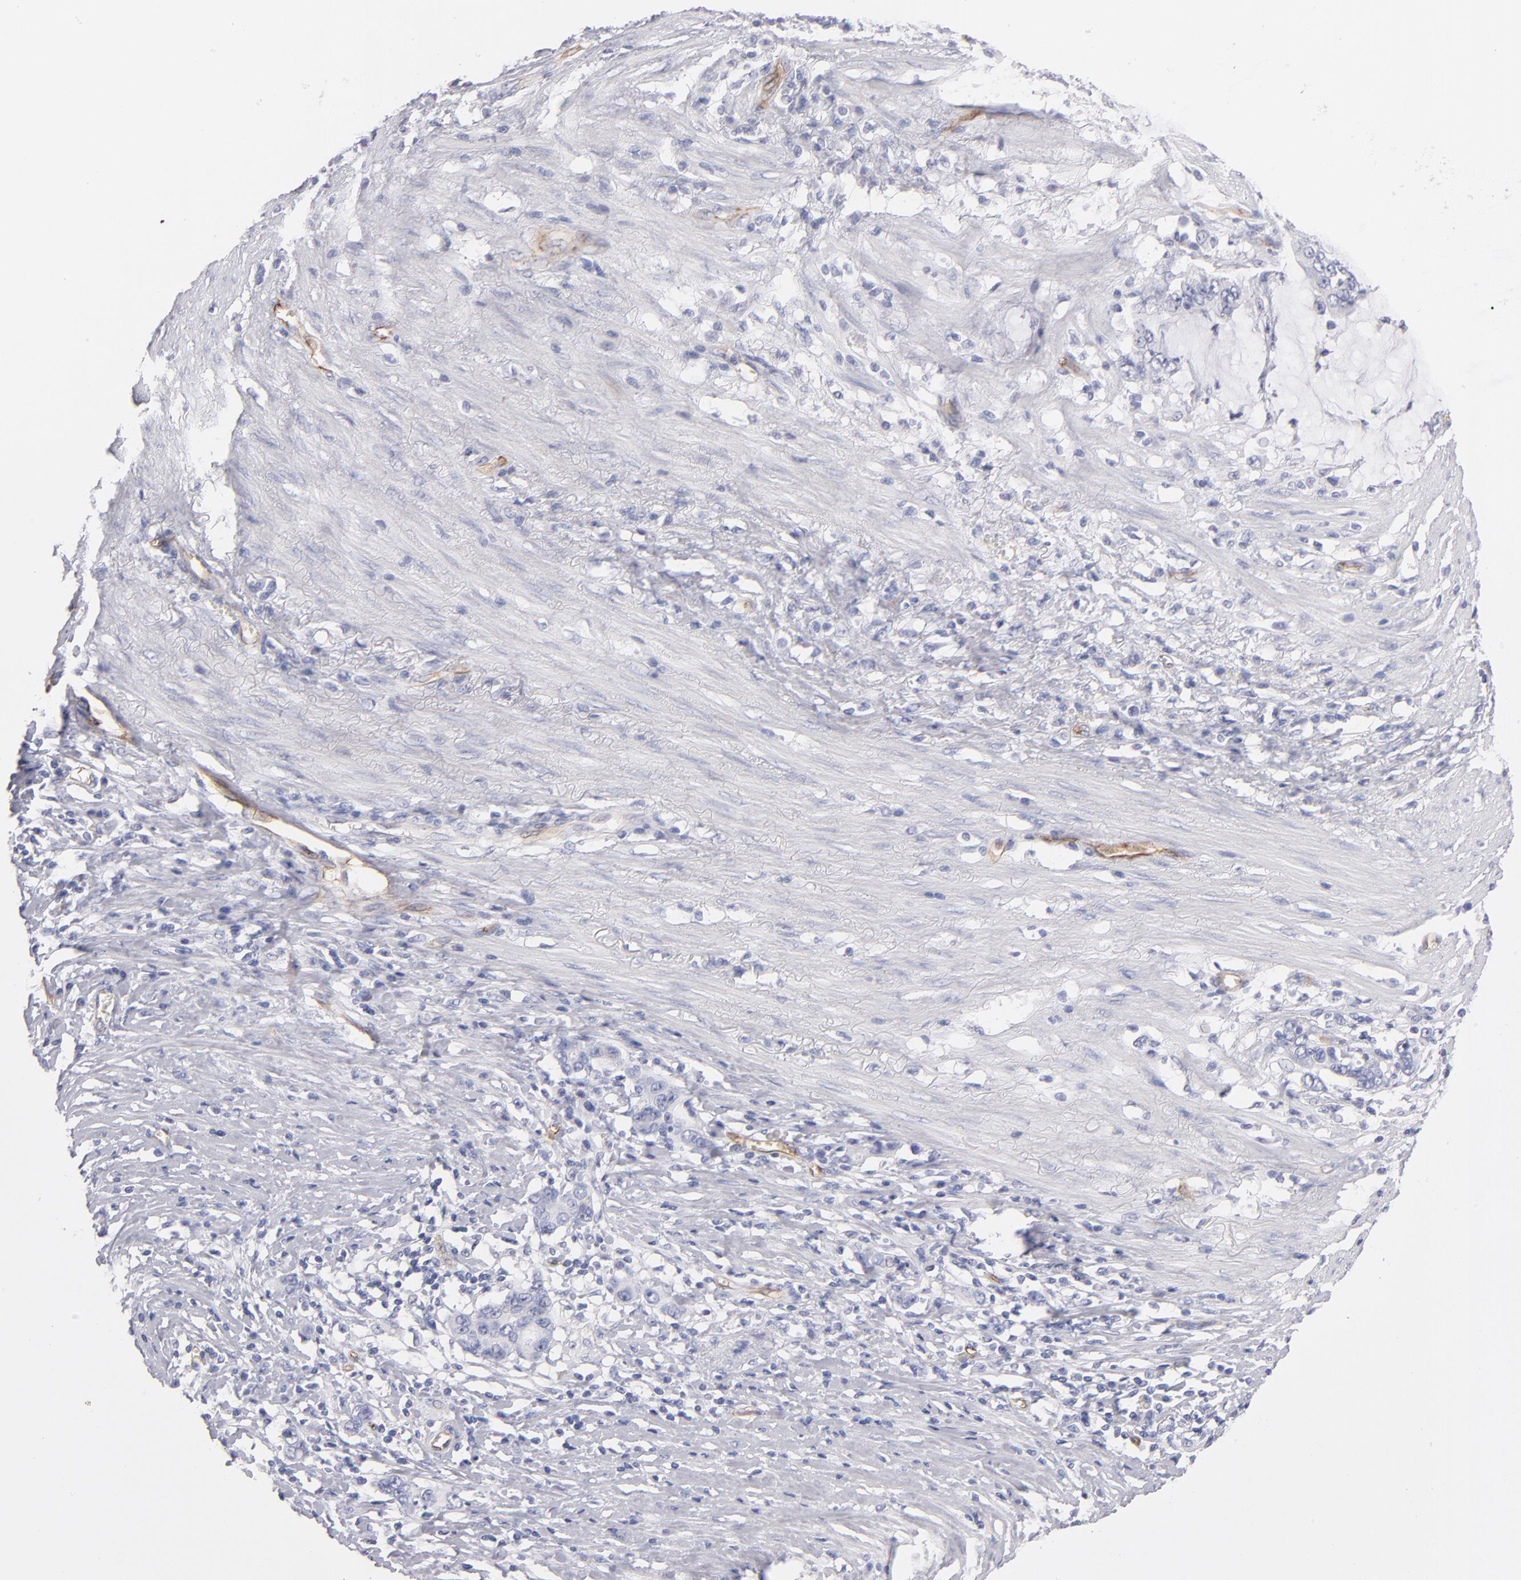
{"staining": {"intensity": "negative", "quantity": "none", "location": "none"}, "tissue": "stomach cancer", "cell_type": "Tumor cells", "image_type": "cancer", "snomed": [{"axis": "morphology", "description": "Adenocarcinoma, NOS"}, {"axis": "topography", "description": "Stomach, lower"}], "caption": "IHC of human stomach cancer displays no expression in tumor cells. Nuclei are stained in blue.", "gene": "PLVAP", "patient": {"sex": "female", "age": 72}}